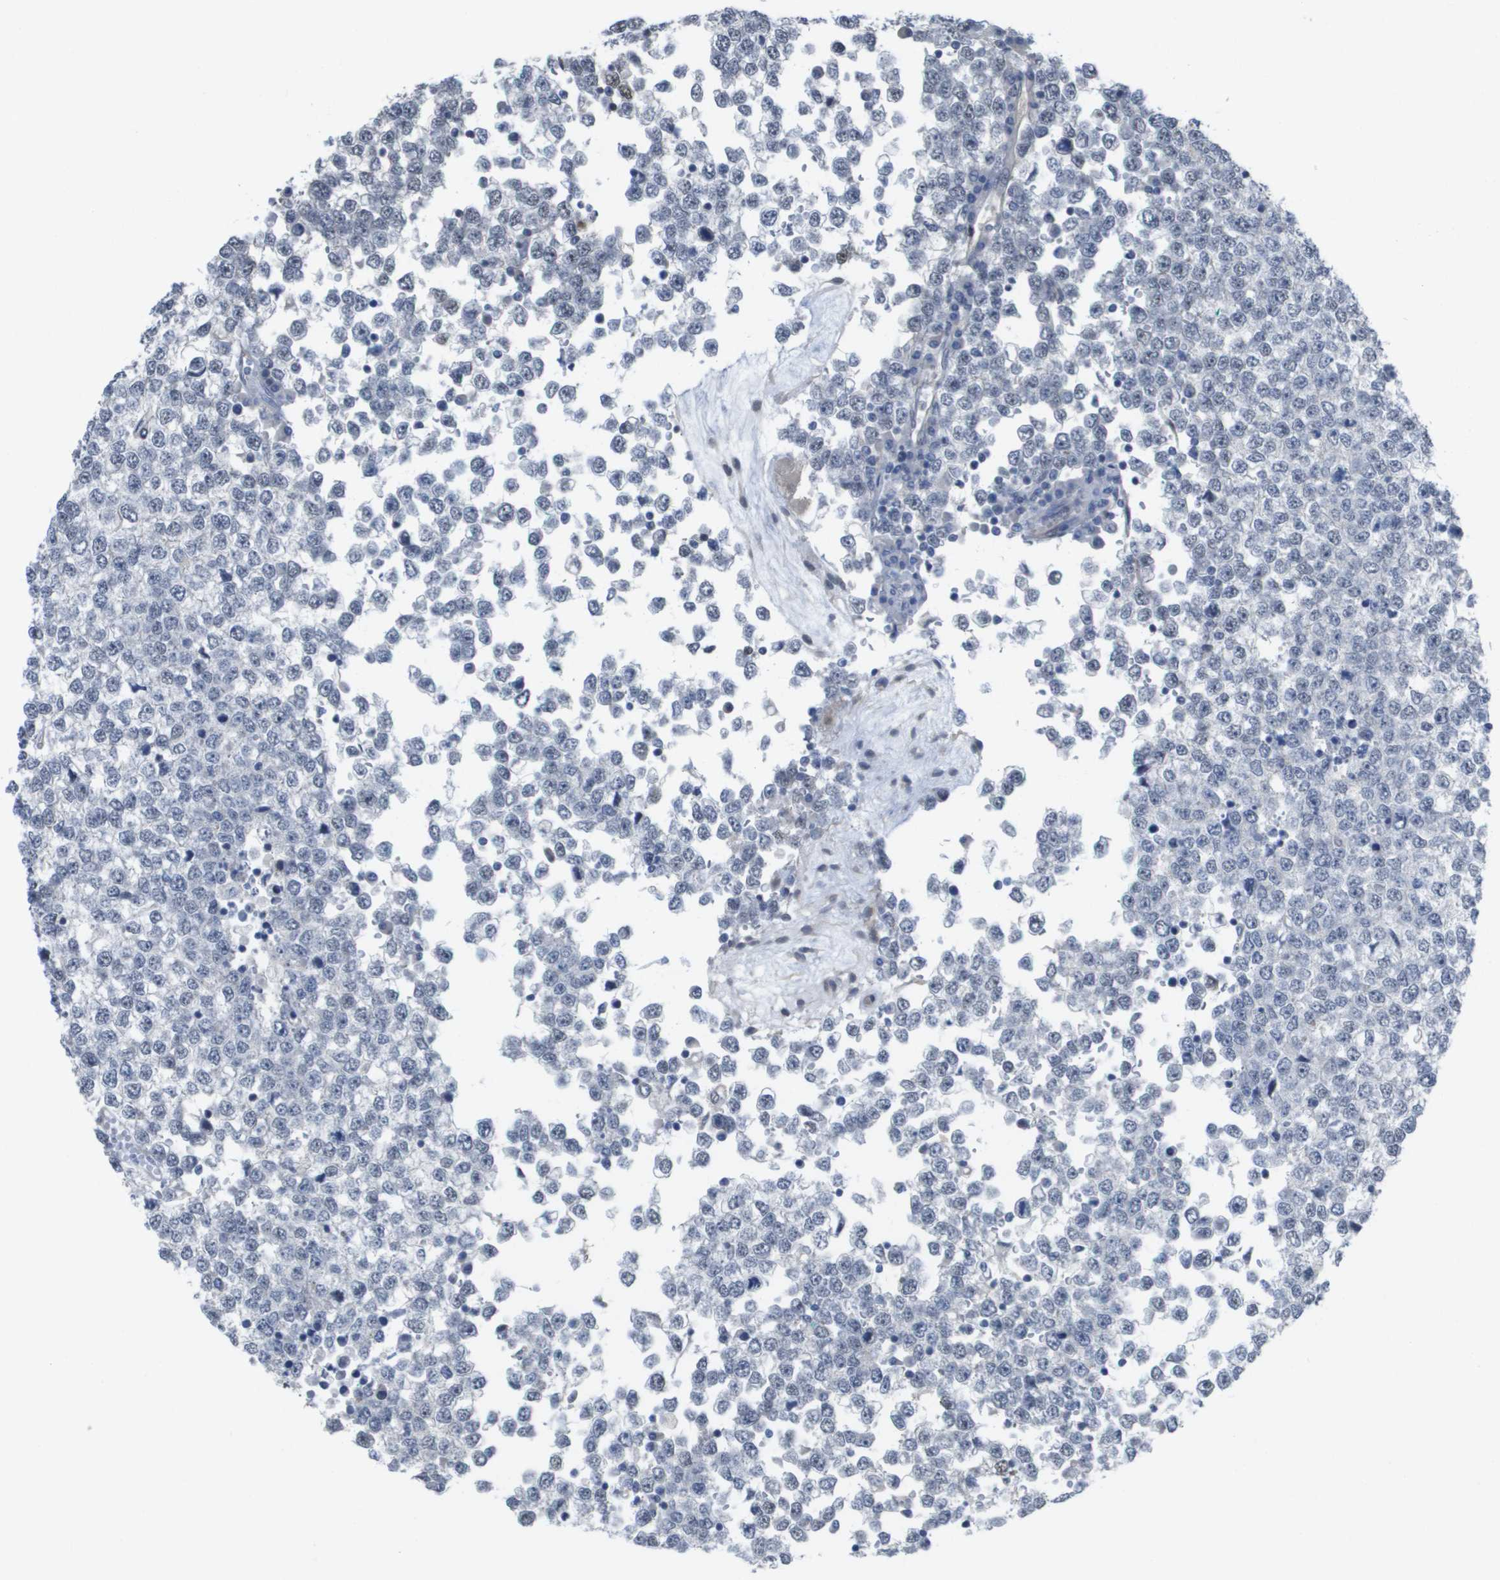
{"staining": {"intensity": "weak", "quantity": "25%-75%", "location": "nuclear"}, "tissue": "testis cancer", "cell_type": "Tumor cells", "image_type": "cancer", "snomed": [{"axis": "morphology", "description": "Seminoma, NOS"}, {"axis": "topography", "description": "Testis"}], "caption": "Brown immunohistochemical staining in testis cancer (seminoma) demonstrates weak nuclear staining in about 25%-75% of tumor cells. (DAB (3,3'-diaminobenzidine) IHC with brightfield microscopy, high magnification).", "gene": "RNF112", "patient": {"sex": "male", "age": 65}}